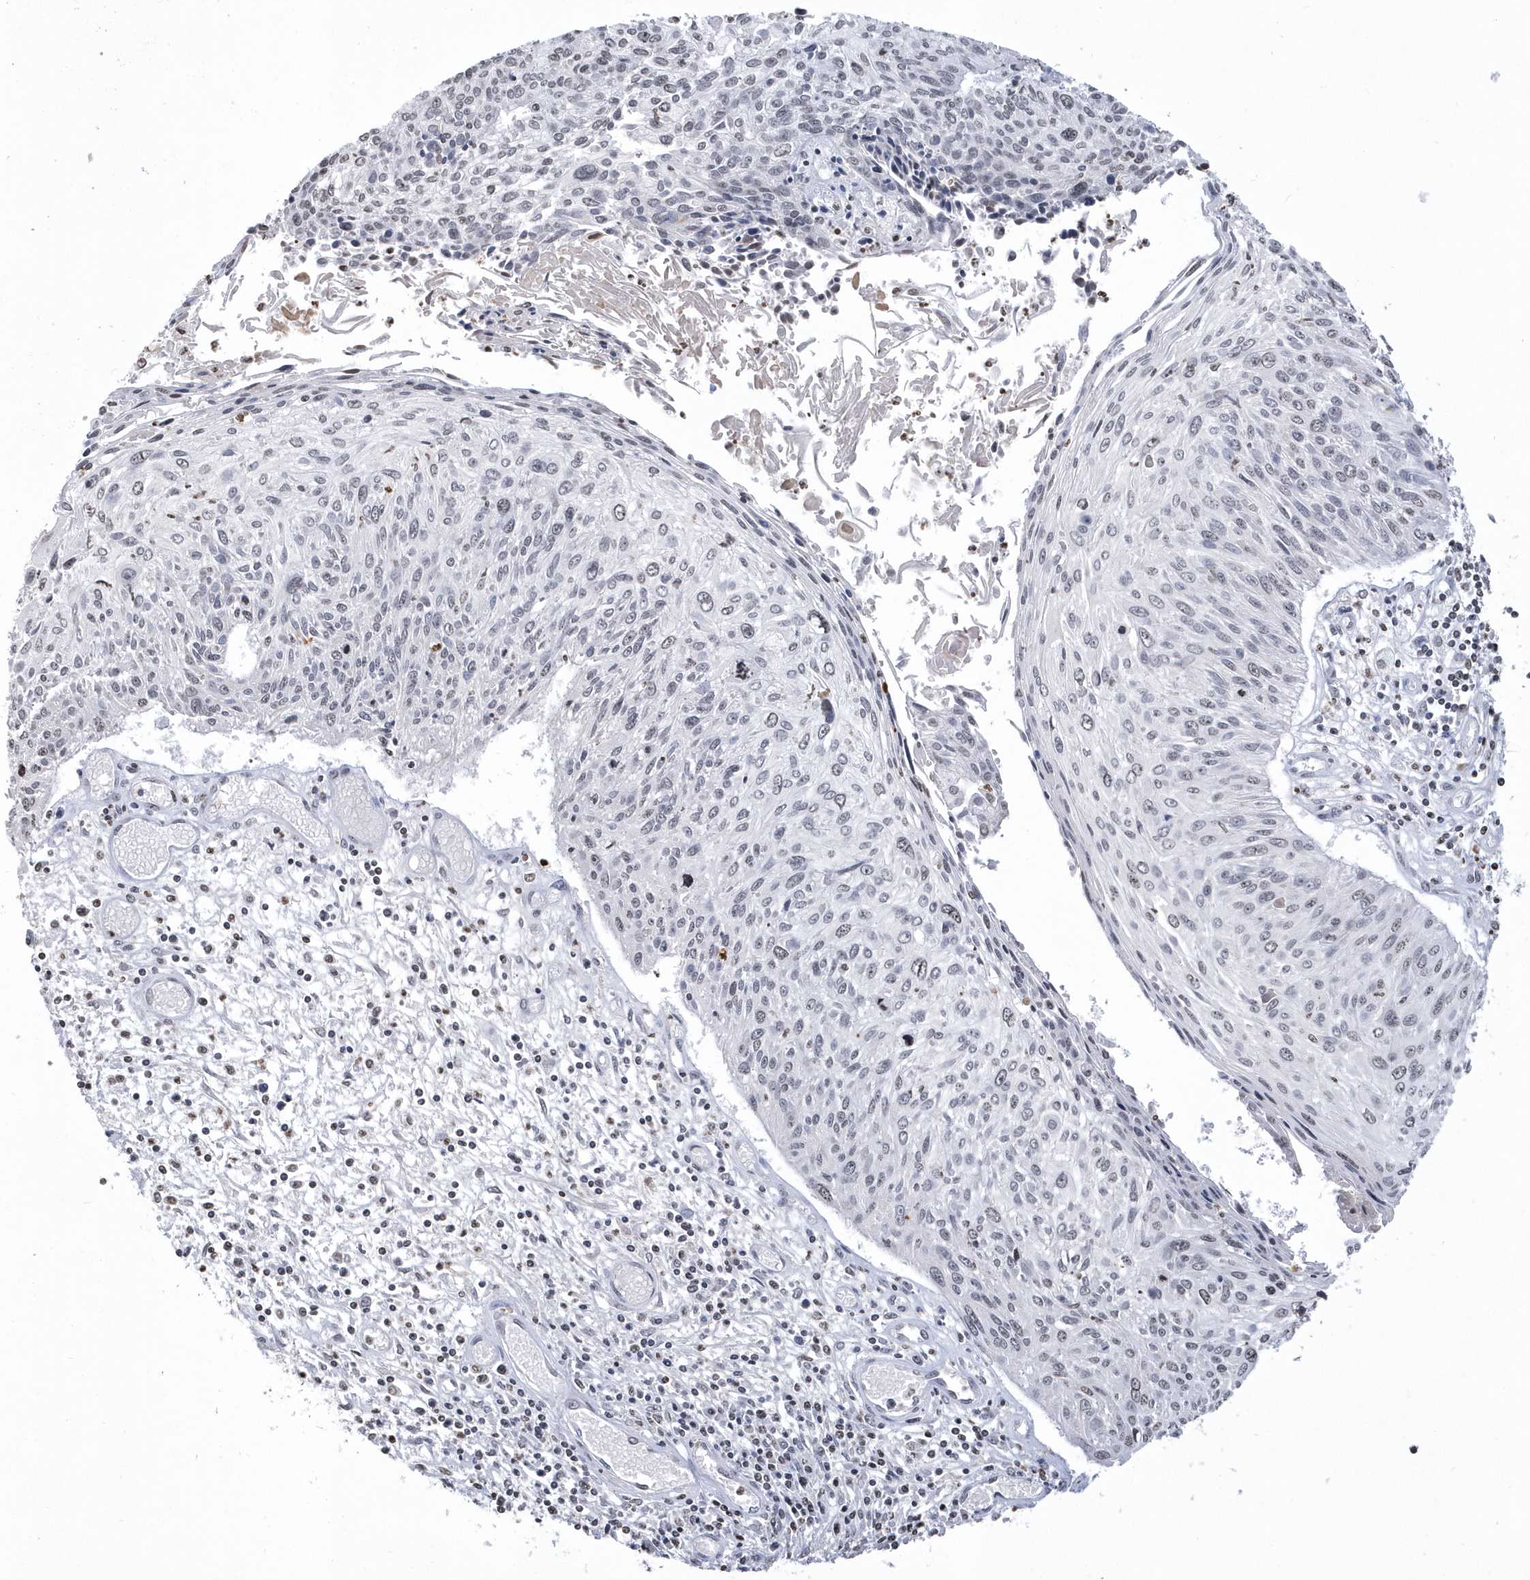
{"staining": {"intensity": "negative", "quantity": "none", "location": "none"}, "tissue": "cervical cancer", "cell_type": "Tumor cells", "image_type": "cancer", "snomed": [{"axis": "morphology", "description": "Squamous cell carcinoma, NOS"}, {"axis": "topography", "description": "Cervix"}], "caption": "Tumor cells are negative for protein expression in human squamous cell carcinoma (cervical).", "gene": "VWA5B2", "patient": {"sex": "female", "age": 51}}